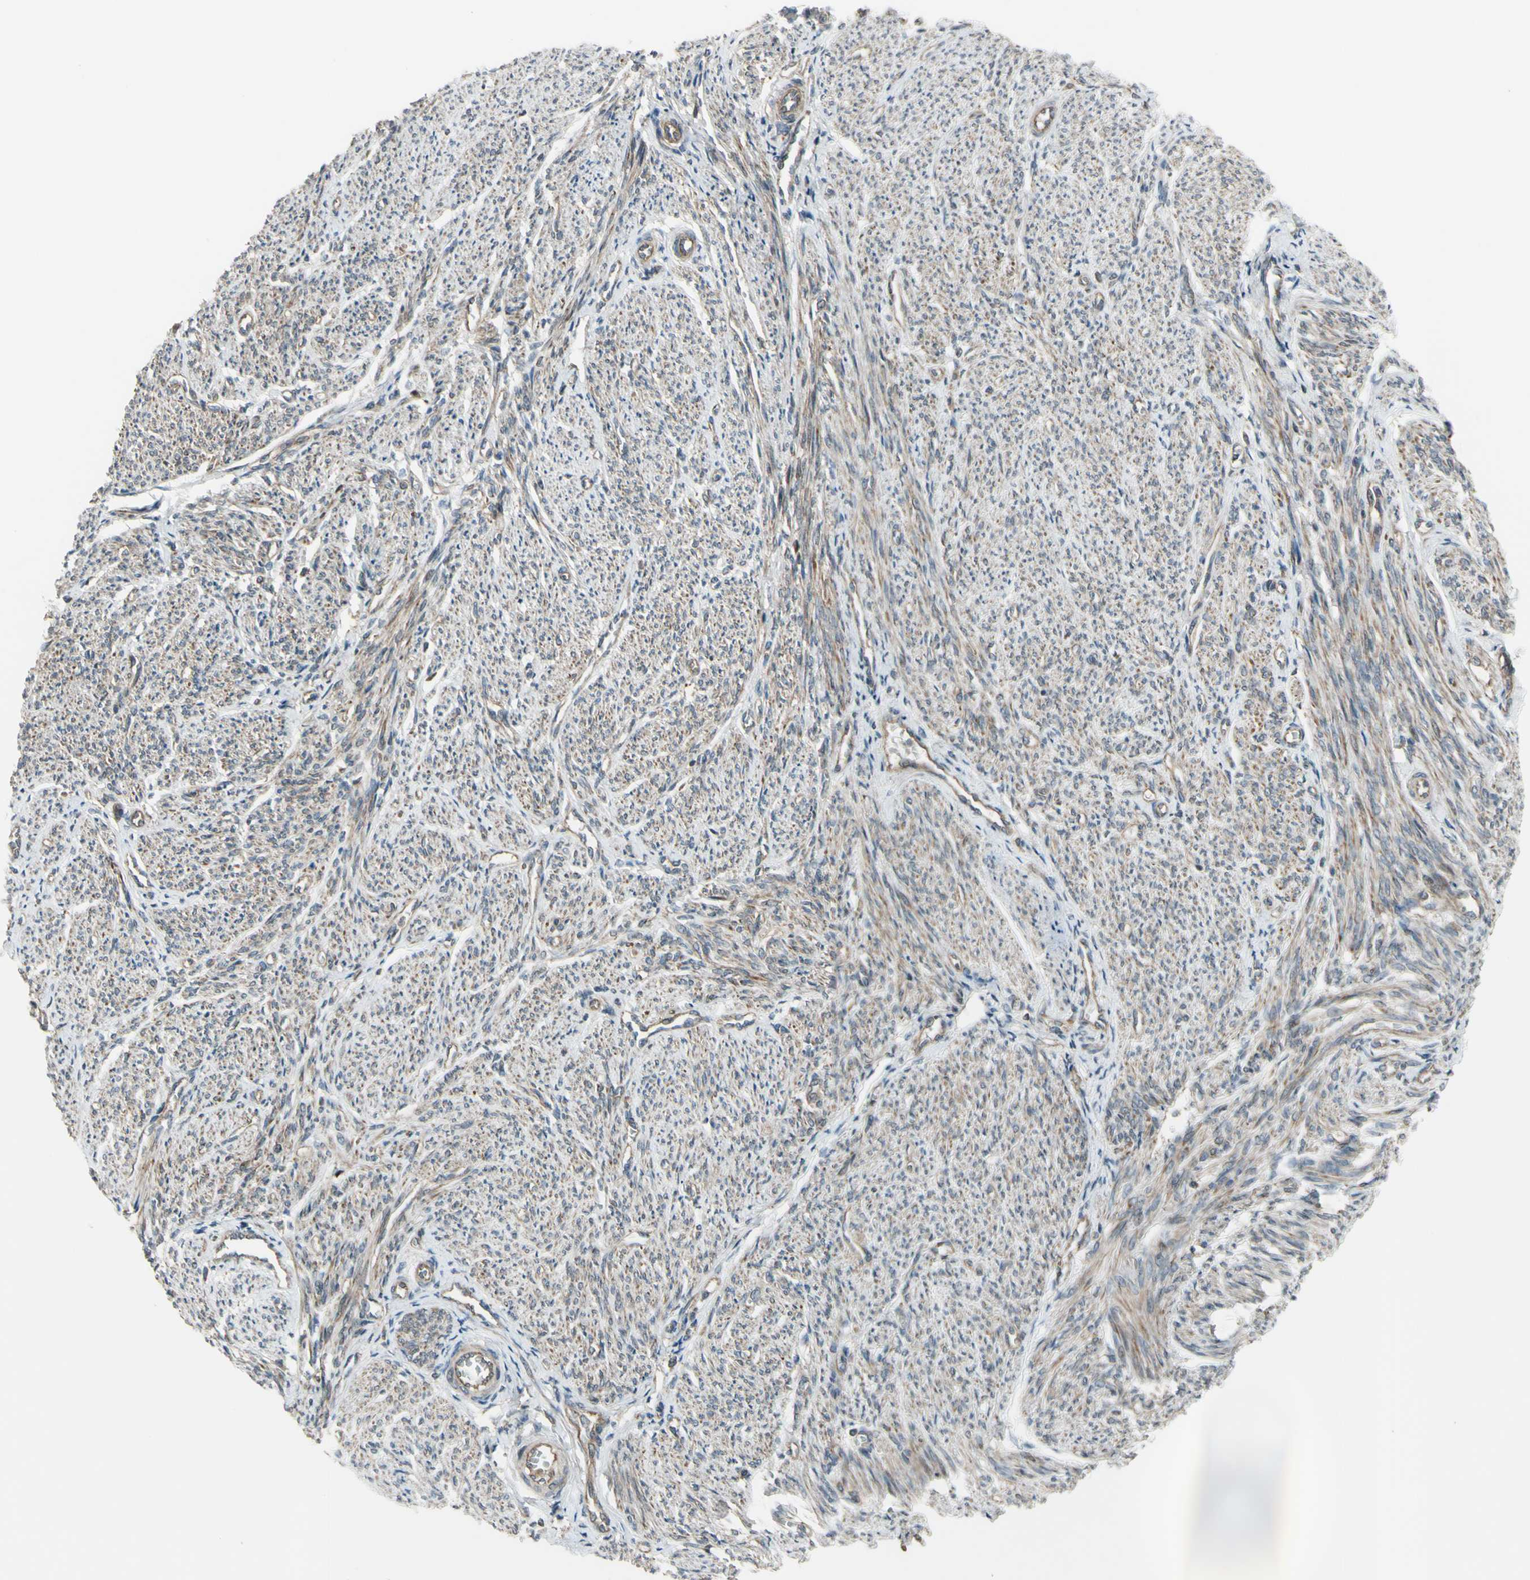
{"staining": {"intensity": "moderate", "quantity": ">75%", "location": "cytoplasmic/membranous"}, "tissue": "smooth muscle", "cell_type": "Smooth muscle cells", "image_type": "normal", "snomed": [{"axis": "morphology", "description": "Normal tissue, NOS"}, {"axis": "topography", "description": "Smooth muscle"}], "caption": "Moderate cytoplasmic/membranous expression for a protein is identified in about >75% of smooth muscle cells of unremarkable smooth muscle using immunohistochemistry.", "gene": "FLII", "patient": {"sex": "female", "age": 65}}